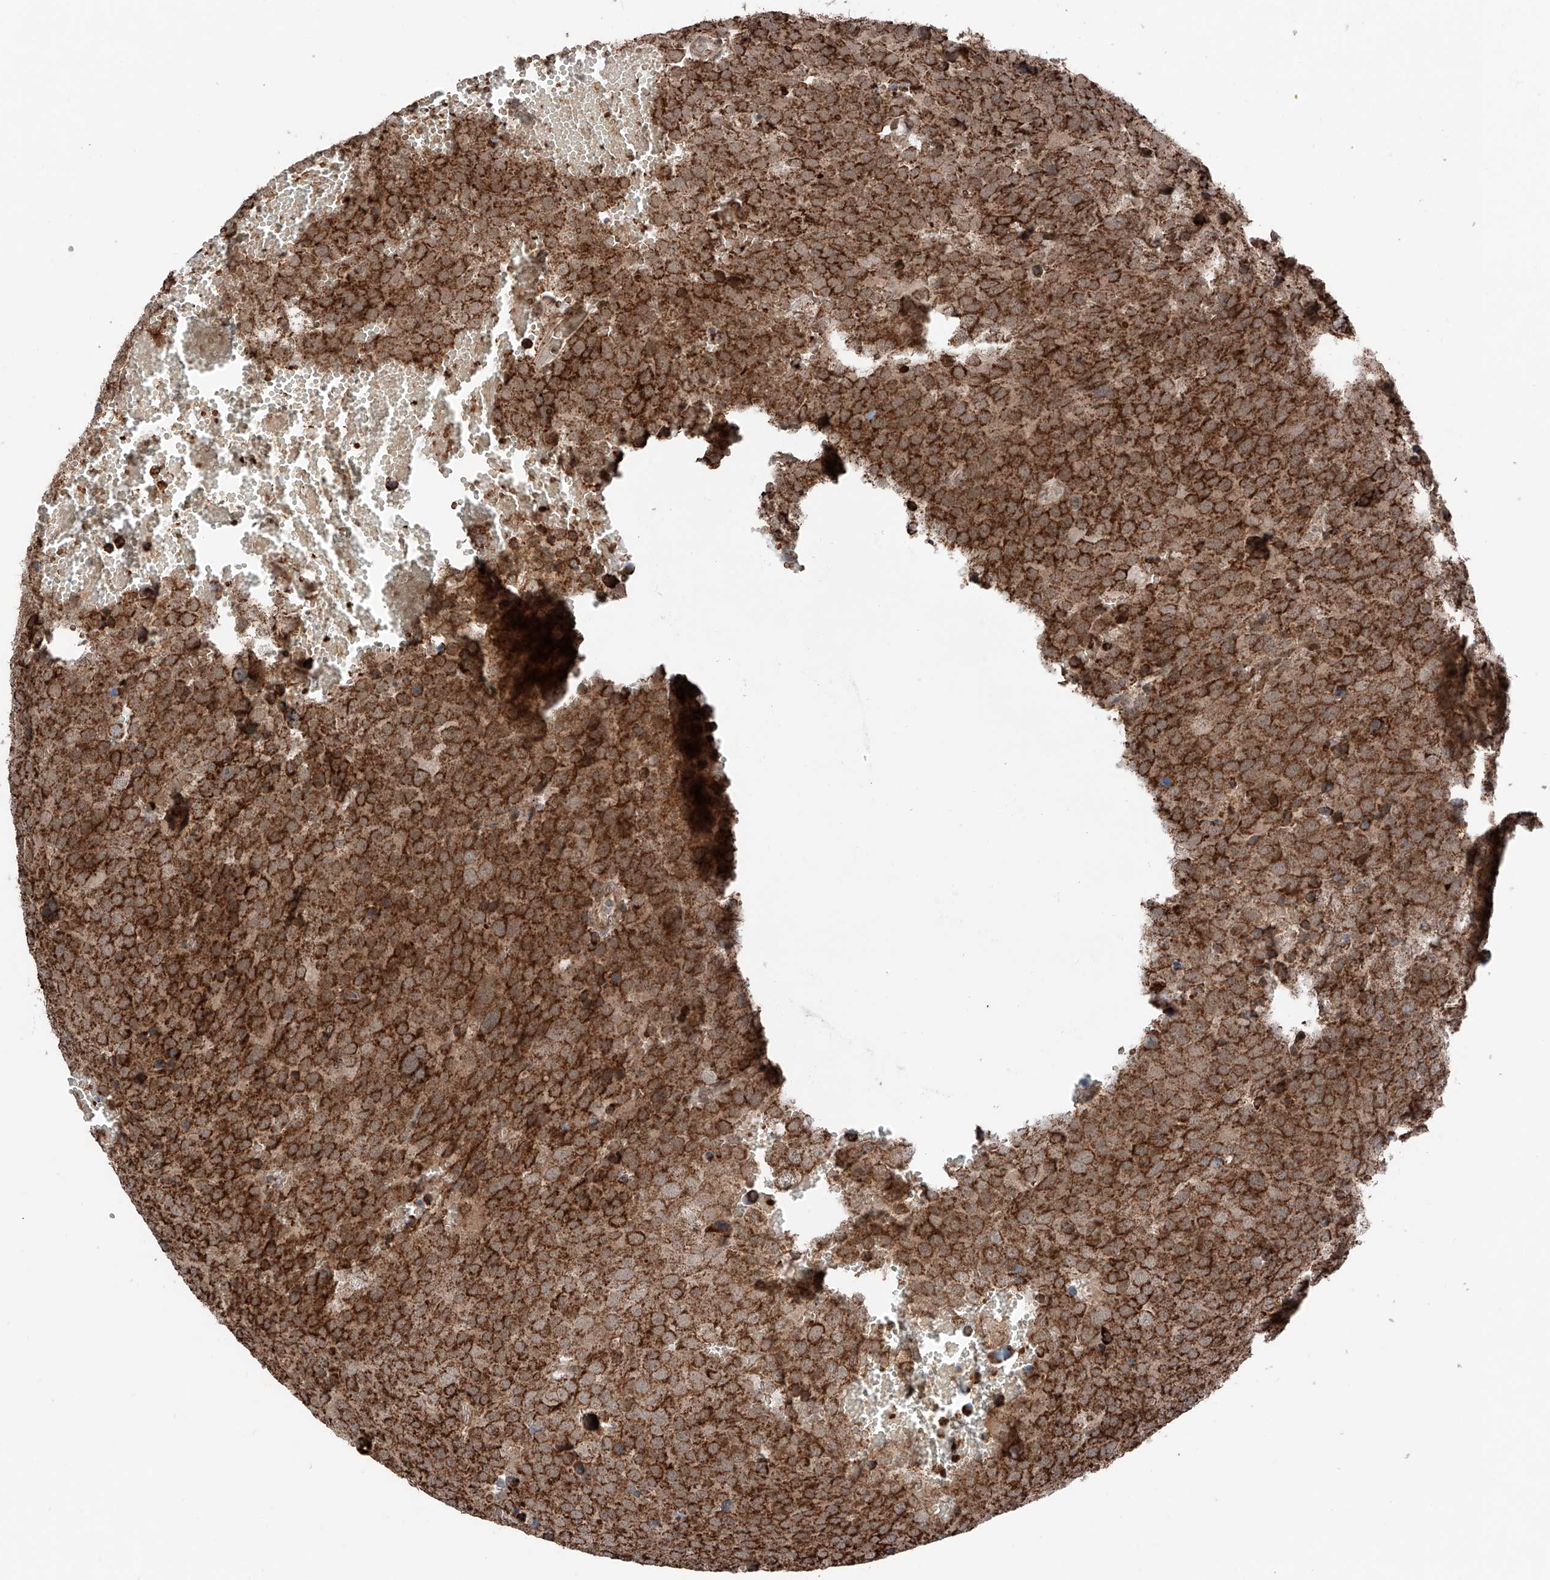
{"staining": {"intensity": "strong", "quantity": ">75%", "location": "cytoplasmic/membranous"}, "tissue": "testis cancer", "cell_type": "Tumor cells", "image_type": "cancer", "snomed": [{"axis": "morphology", "description": "Seminoma, NOS"}, {"axis": "topography", "description": "Testis"}], "caption": "Seminoma (testis) was stained to show a protein in brown. There is high levels of strong cytoplasmic/membranous staining in about >75% of tumor cells.", "gene": "ZSCAN29", "patient": {"sex": "male", "age": 71}}